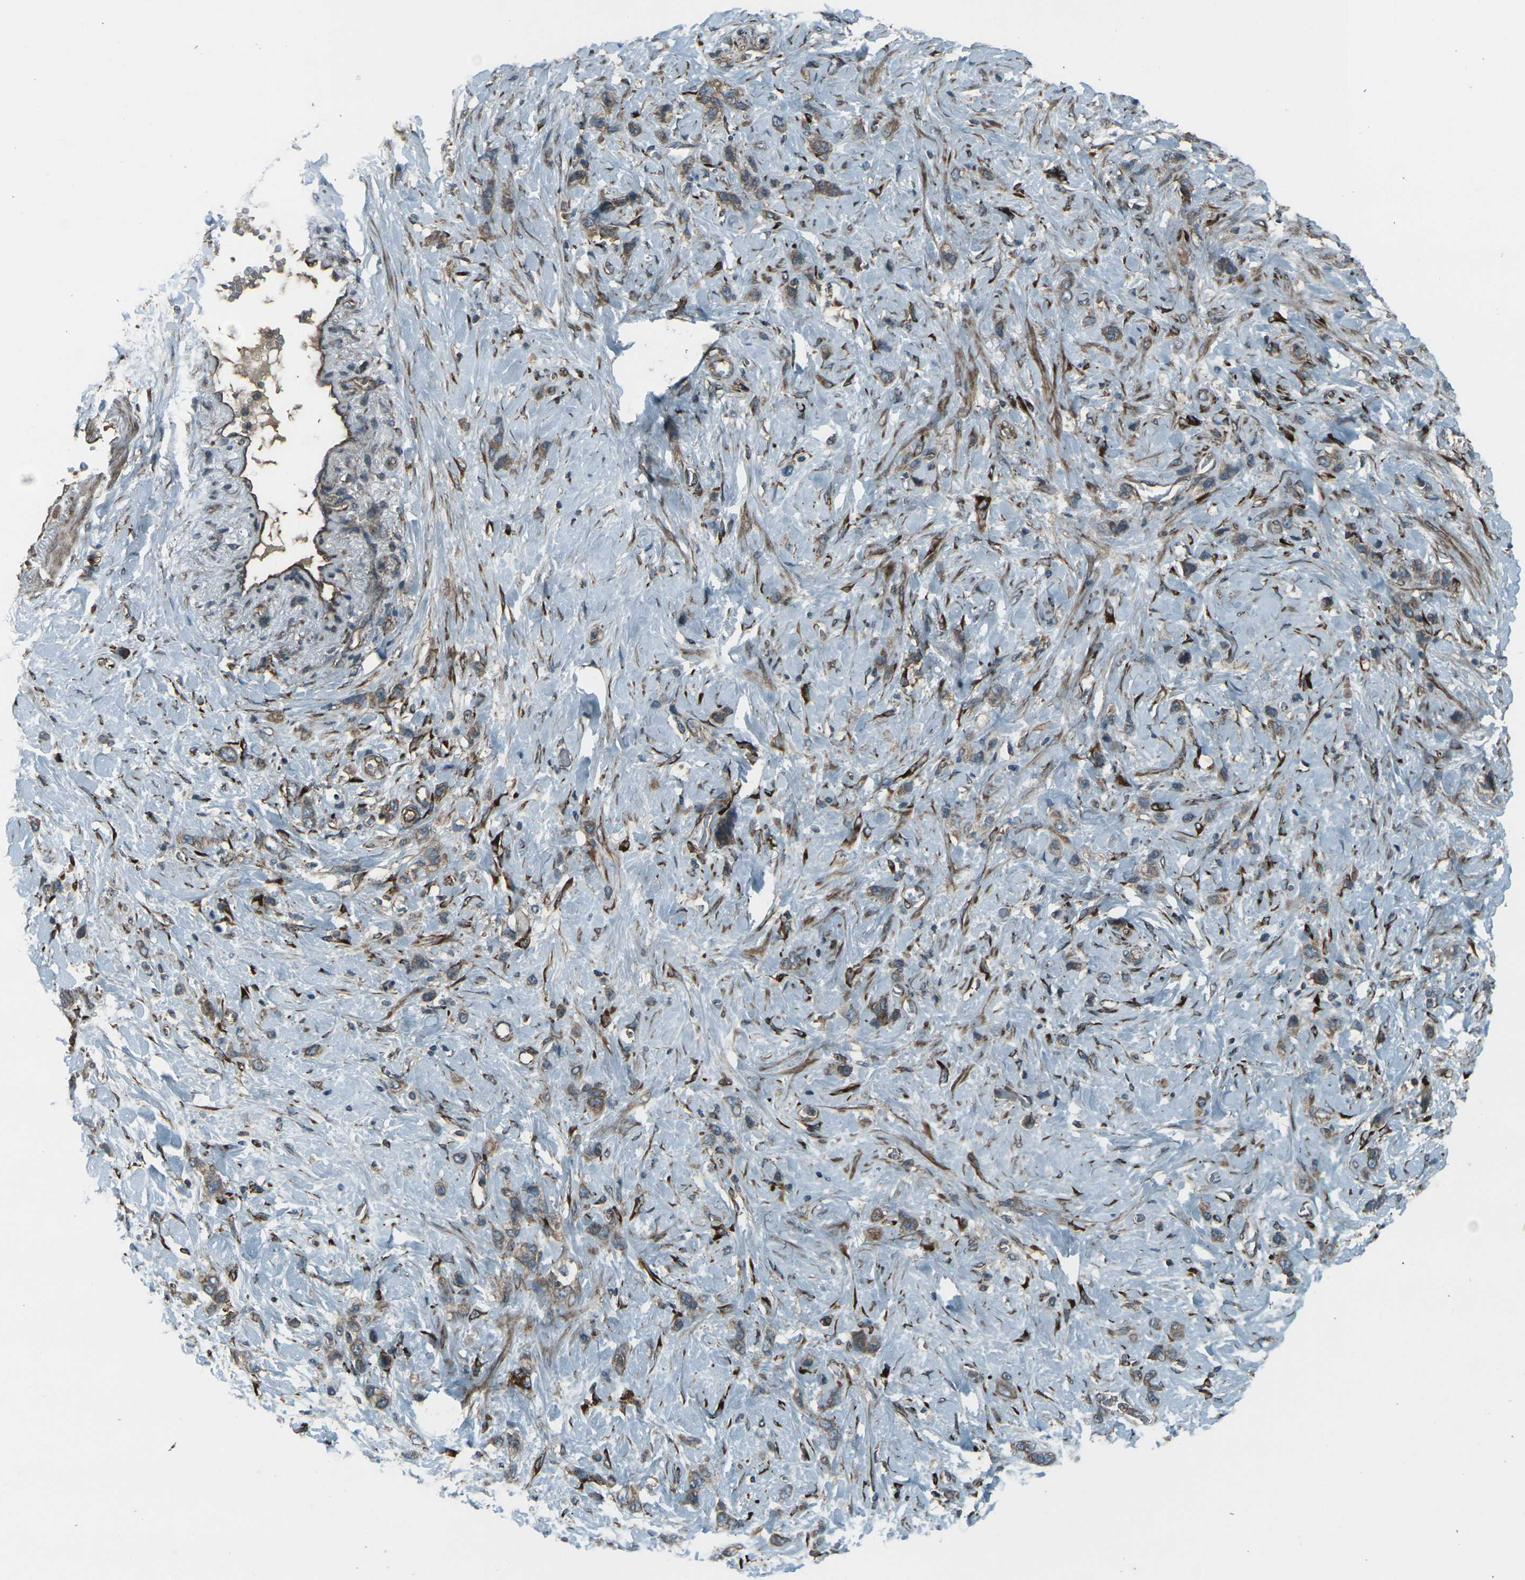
{"staining": {"intensity": "moderate", "quantity": ">75%", "location": "cytoplasmic/membranous"}, "tissue": "stomach cancer", "cell_type": "Tumor cells", "image_type": "cancer", "snomed": [{"axis": "morphology", "description": "Adenocarcinoma, NOS"}, {"axis": "morphology", "description": "Adenocarcinoma, High grade"}, {"axis": "topography", "description": "Stomach, upper"}, {"axis": "topography", "description": "Stomach, lower"}], "caption": "This image shows immunohistochemistry staining of human stomach adenocarcinoma, with medium moderate cytoplasmic/membranous expression in approximately >75% of tumor cells.", "gene": "LSMEM1", "patient": {"sex": "female", "age": 65}}